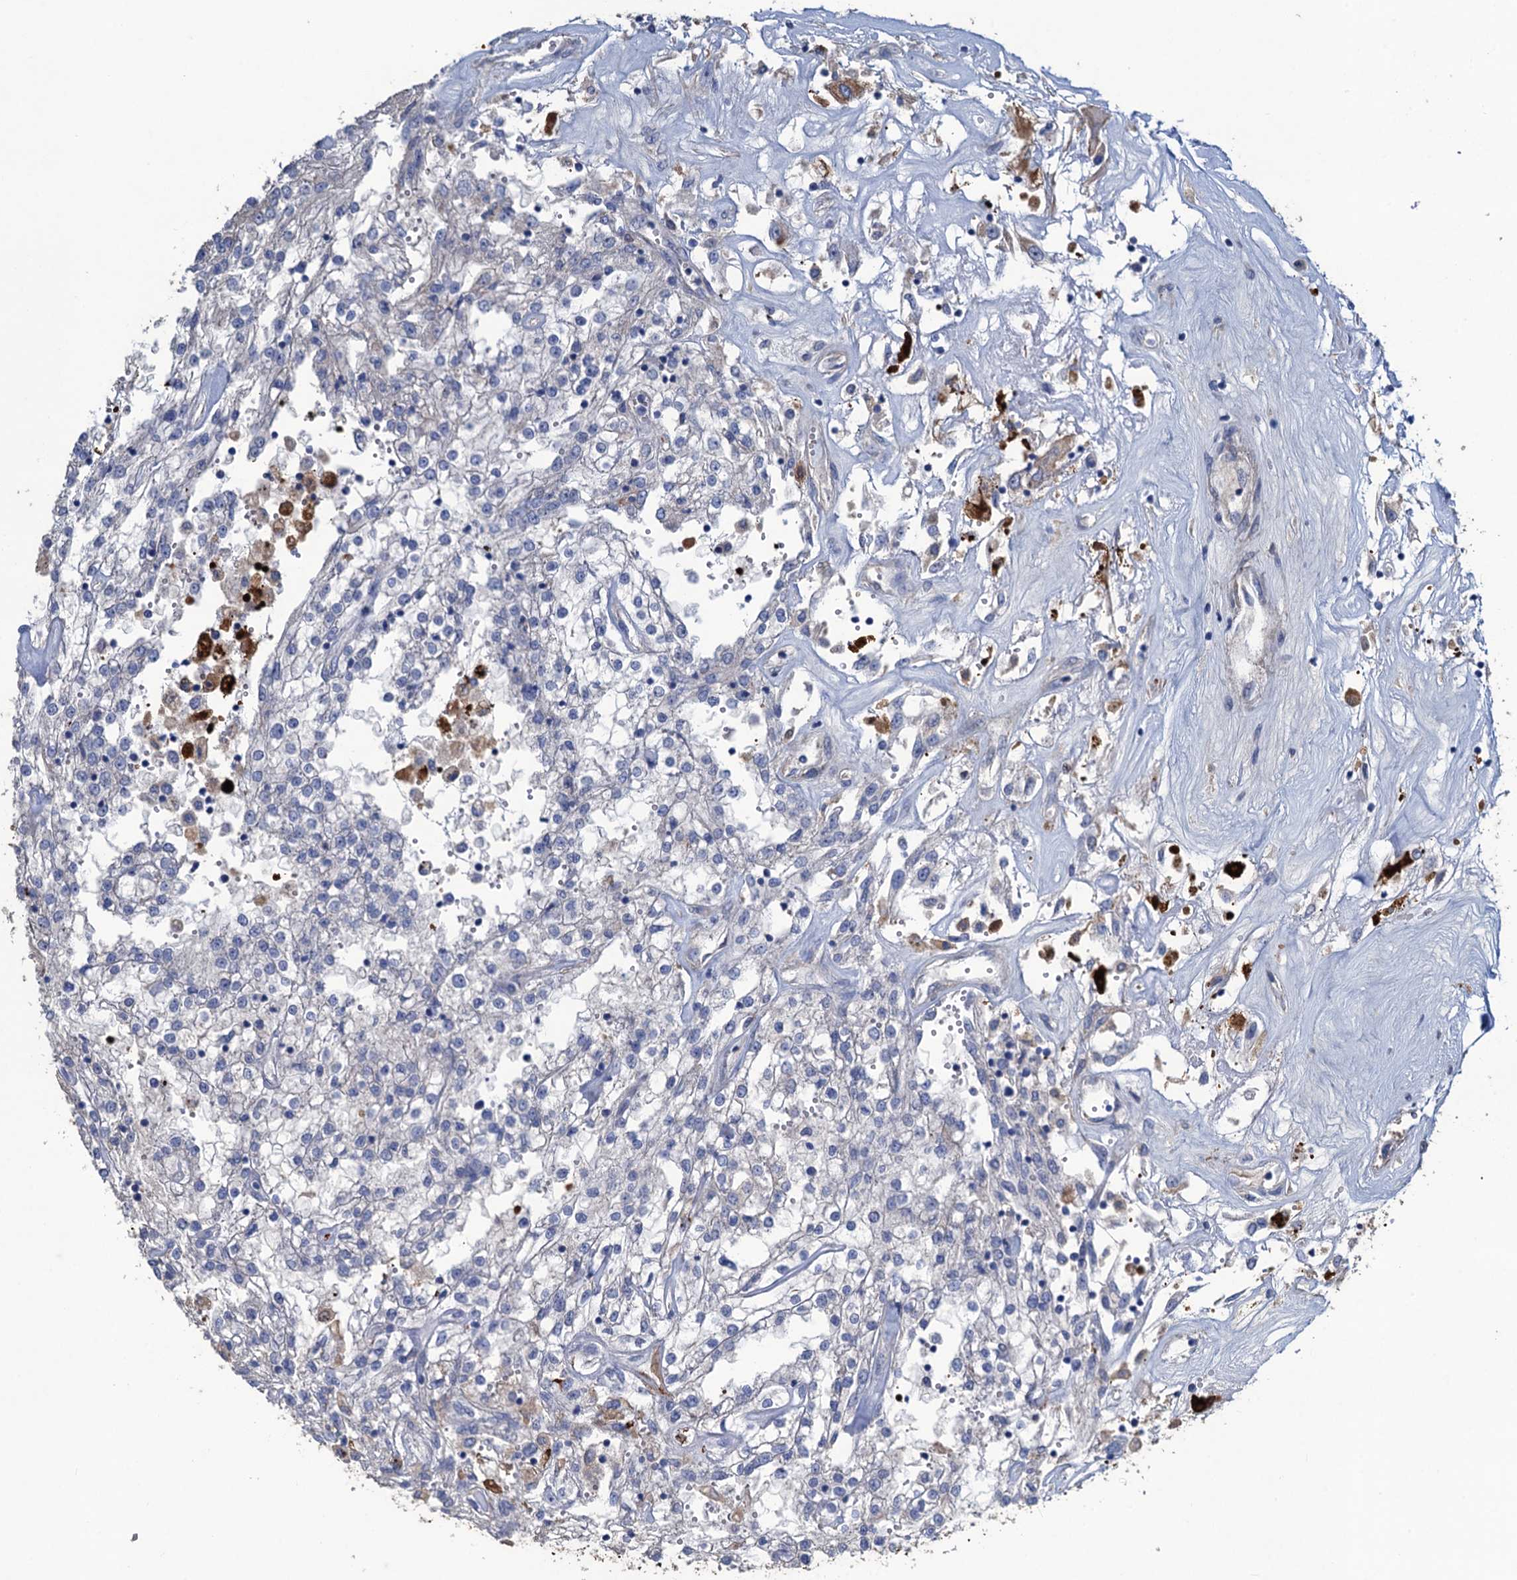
{"staining": {"intensity": "moderate", "quantity": "25%-75%", "location": "cytoplasmic/membranous"}, "tissue": "renal cancer", "cell_type": "Tumor cells", "image_type": "cancer", "snomed": [{"axis": "morphology", "description": "Adenocarcinoma, NOS"}, {"axis": "topography", "description": "Kidney"}], "caption": "Immunohistochemical staining of human renal cancer exhibits medium levels of moderate cytoplasmic/membranous expression in about 25%-75% of tumor cells.", "gene": "SMCO3", "patient": {"sex": "female", "age": 52}}